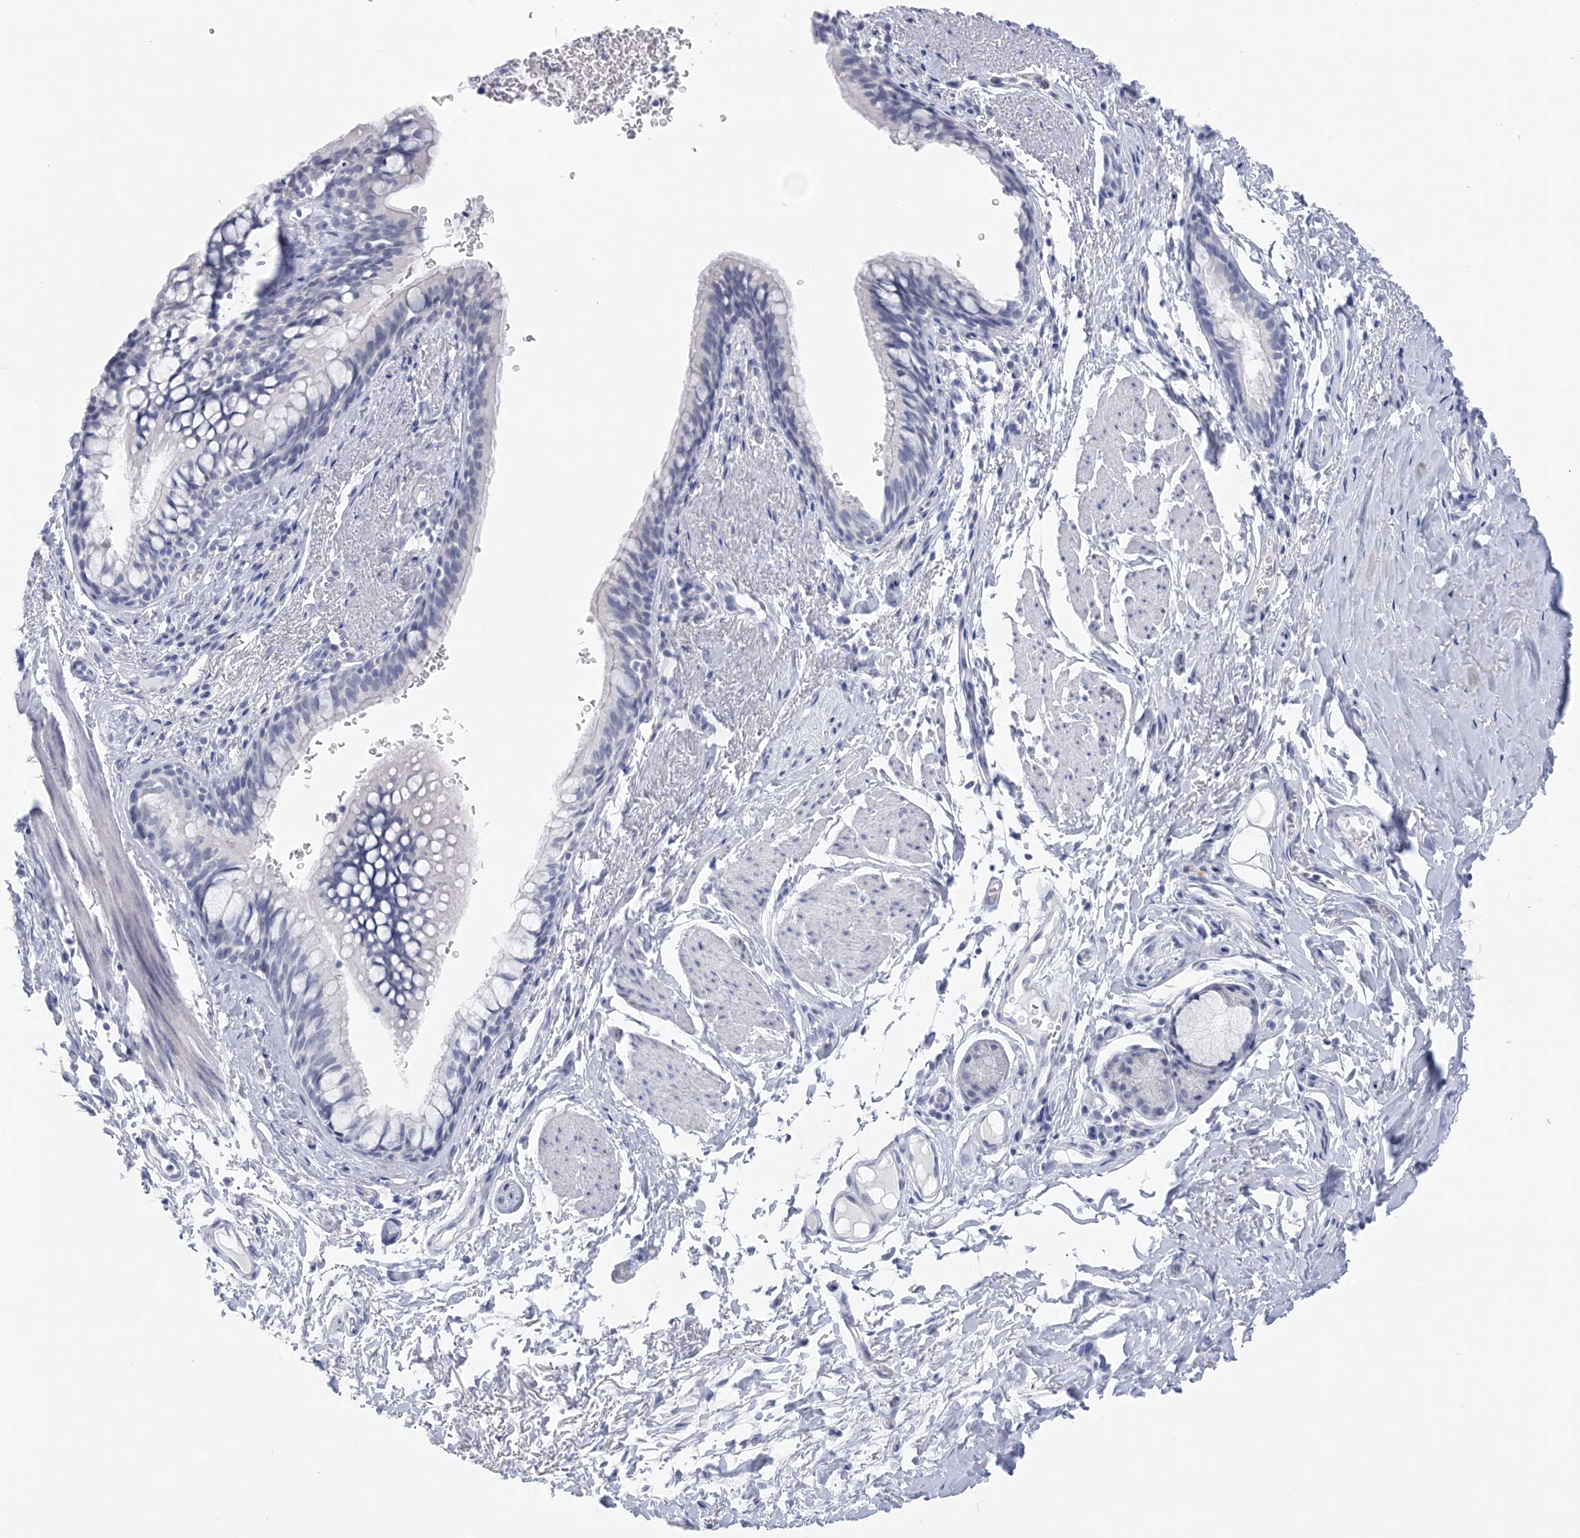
{"staining": {"intensity": "negative", "quantity": "none", "location": "none"}, "tissue": "bronchus", "cell_type": "Respiratory epithelial cells", "image_type": "normal", "snomed": [{"axis": "morphology", "description": "Normal tissue, NOS"}, {"axis": "topography", "description": "Cartilage tissue"}, {"axis": "topography", "description": "Bronchus"}], "caption": "The histopathology image shows no significant expression in respiratory epithelial cells of bronchus.", "gene": "SH3YL1", "patient": {"sex": "female", "age": 36}}